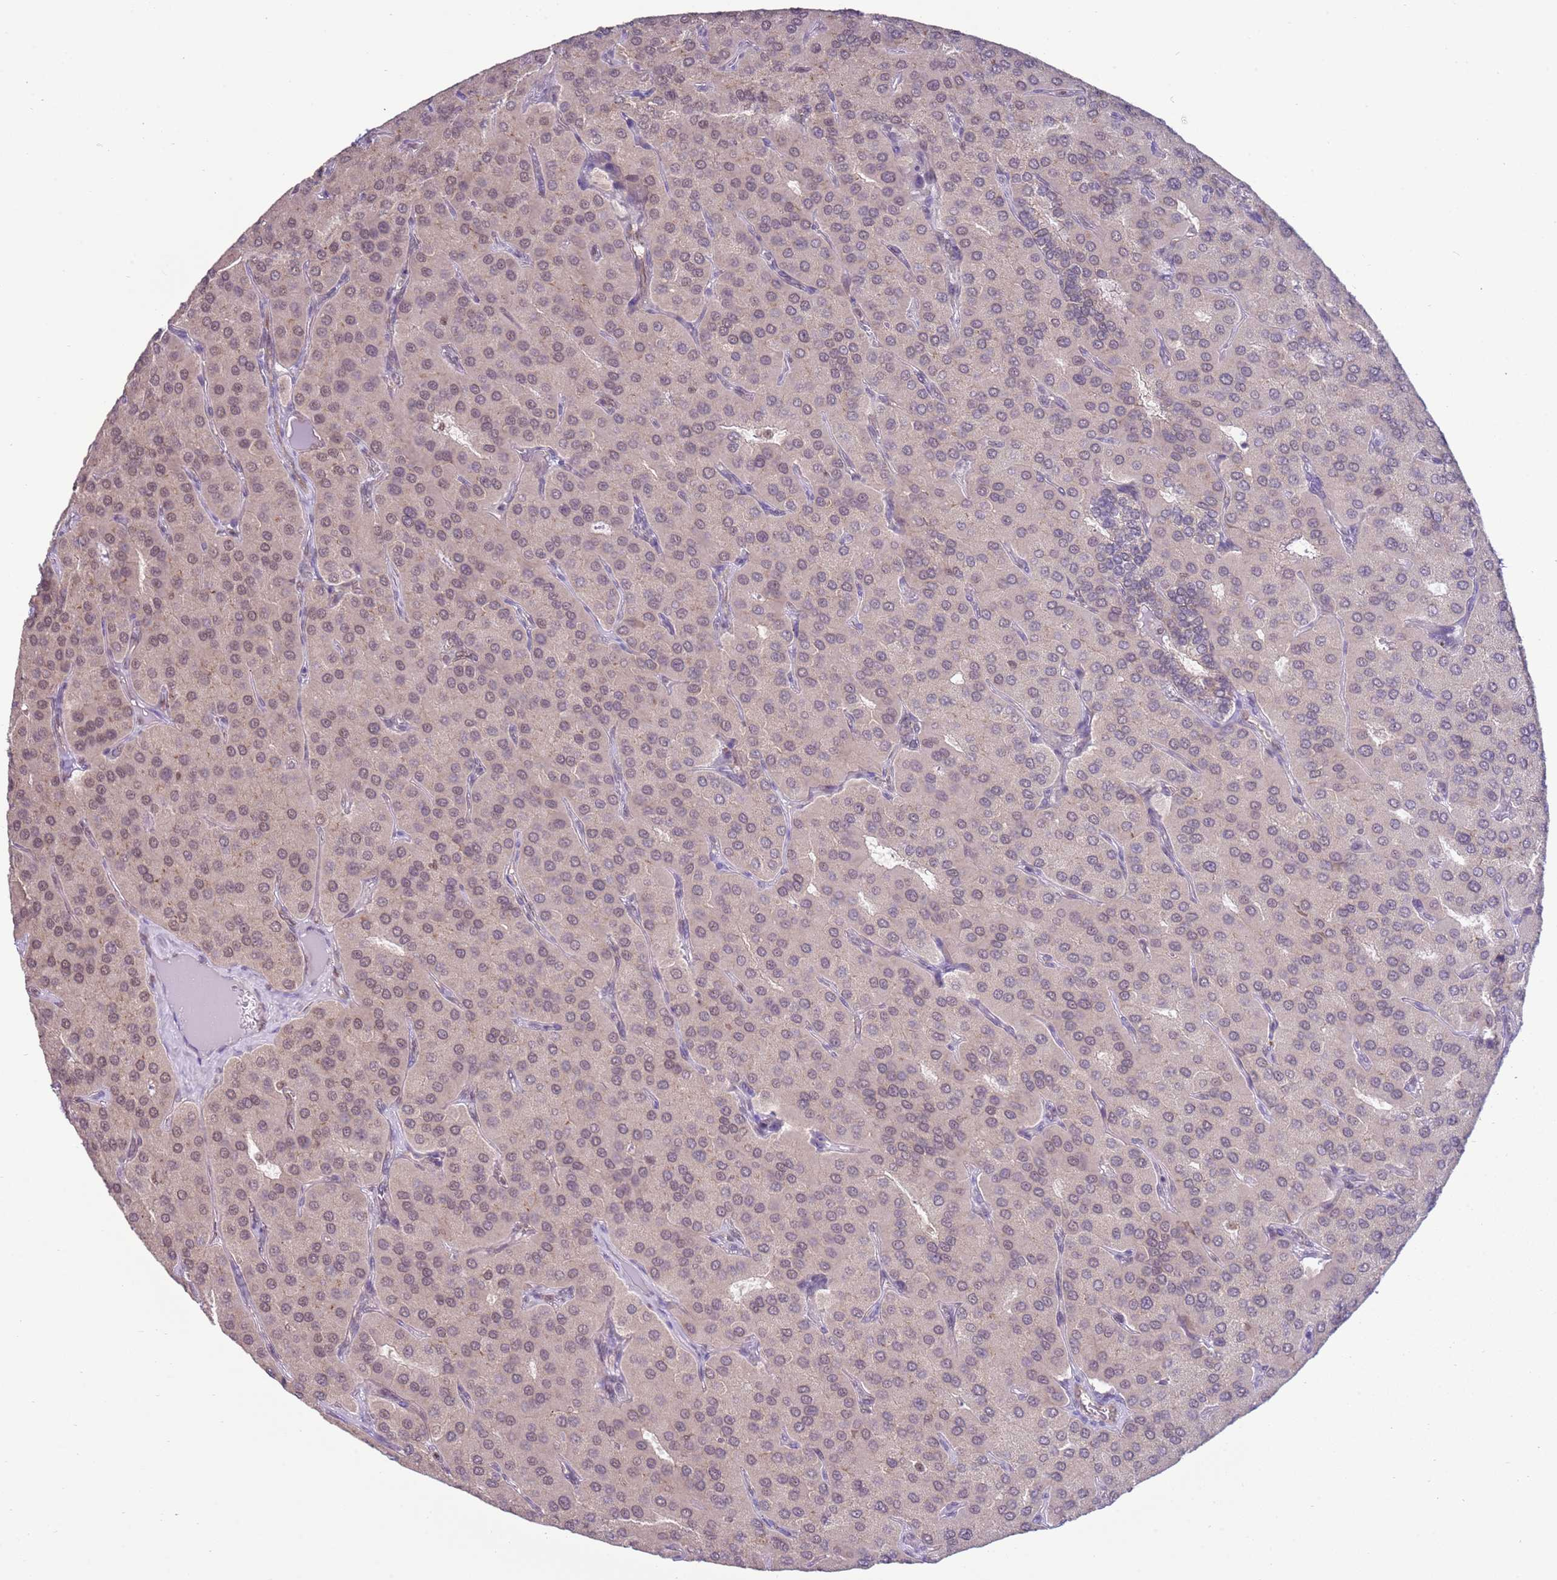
{"staining": {"intensity": "weak", "quantity": ">75%", "location": "nuclear"}, "tissue": "parathyroid gland", "cell_type": "Glandular cells", "image_type": "normal", "snomed": [{"axis": "morphology", "description": "Normal tissue, NOS"}, {"axis": "morphology", "description": "Adenoma, NOS"}, {"axis": "topography", "description": "Parathyroid gland"}], "caption": "High-power microscopy captured an immunohistochemistry (IHC) photomicrograph of normal parathyroid gland, revealing weak nuclear positivity in about >75% of glandular cells. The protein of interest is shown in brown color, while the nuclei are stained blue.", "gene": "PRPF6", "patient": {"sex": "female", "age": 86}}